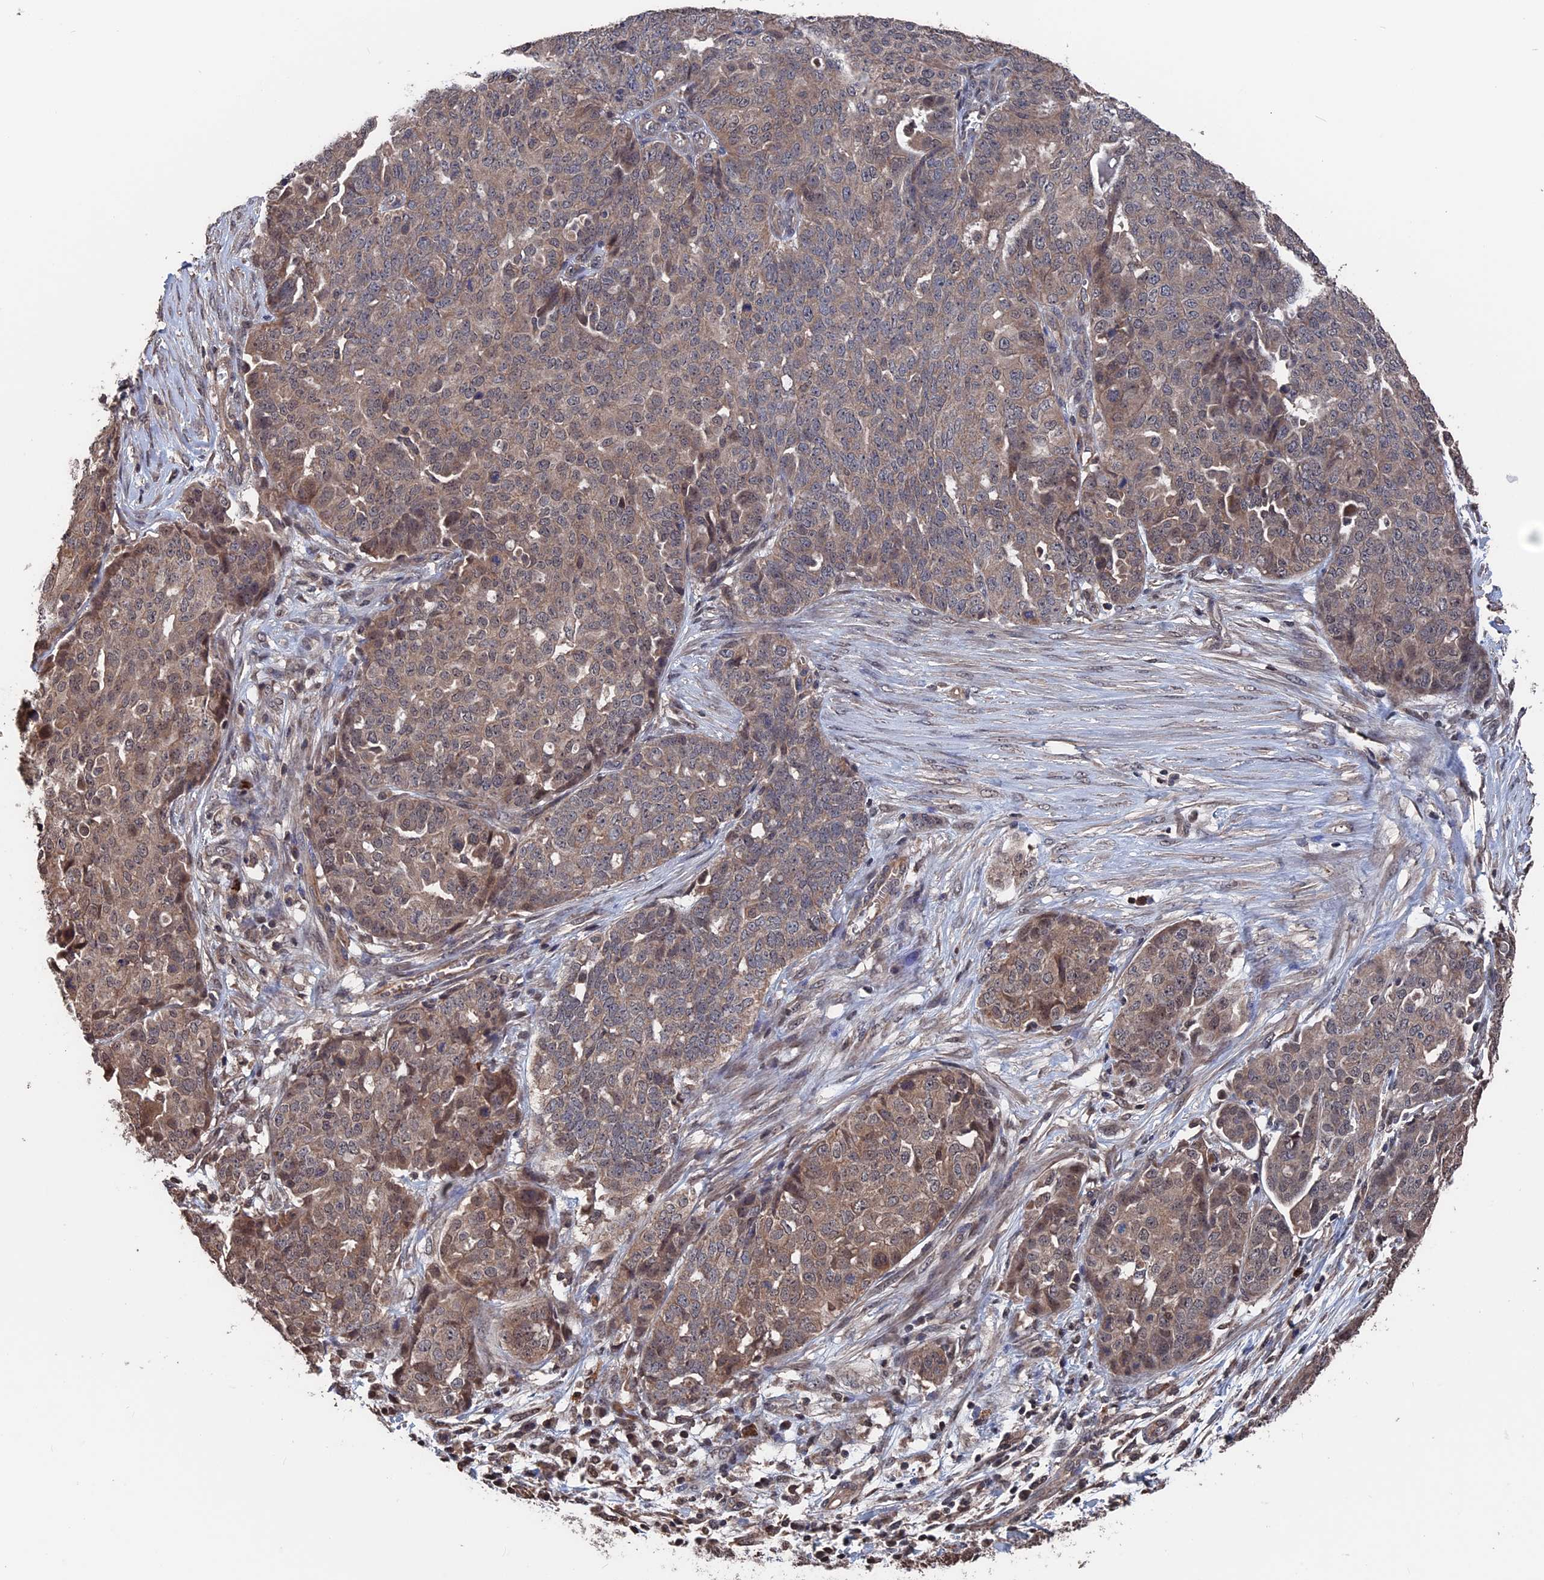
{"staining": {"intensity": "weak", "quantity": "25%-75%", "location": "cytoplasmic/membranous"}, "tissue": "ovarian cancer", "cell_type": "Tumor cells", "image_type": "cancer", "snomed": [{"axis": "morphology", "description": "Cystadenocarcinoma, serous, NOS"}, {"axis": "topography", "description": "Soft tissue"}, {"axis": "topography", "description": "Ovary"}], "caption": "Protein staining of ovarian cancer tissue demonstrates weak cytoplasmic/membranous staining in about 25%-75% of tumor cells.", "gene": "PDE12", "patient": {"sex": "female", "age": 57}}